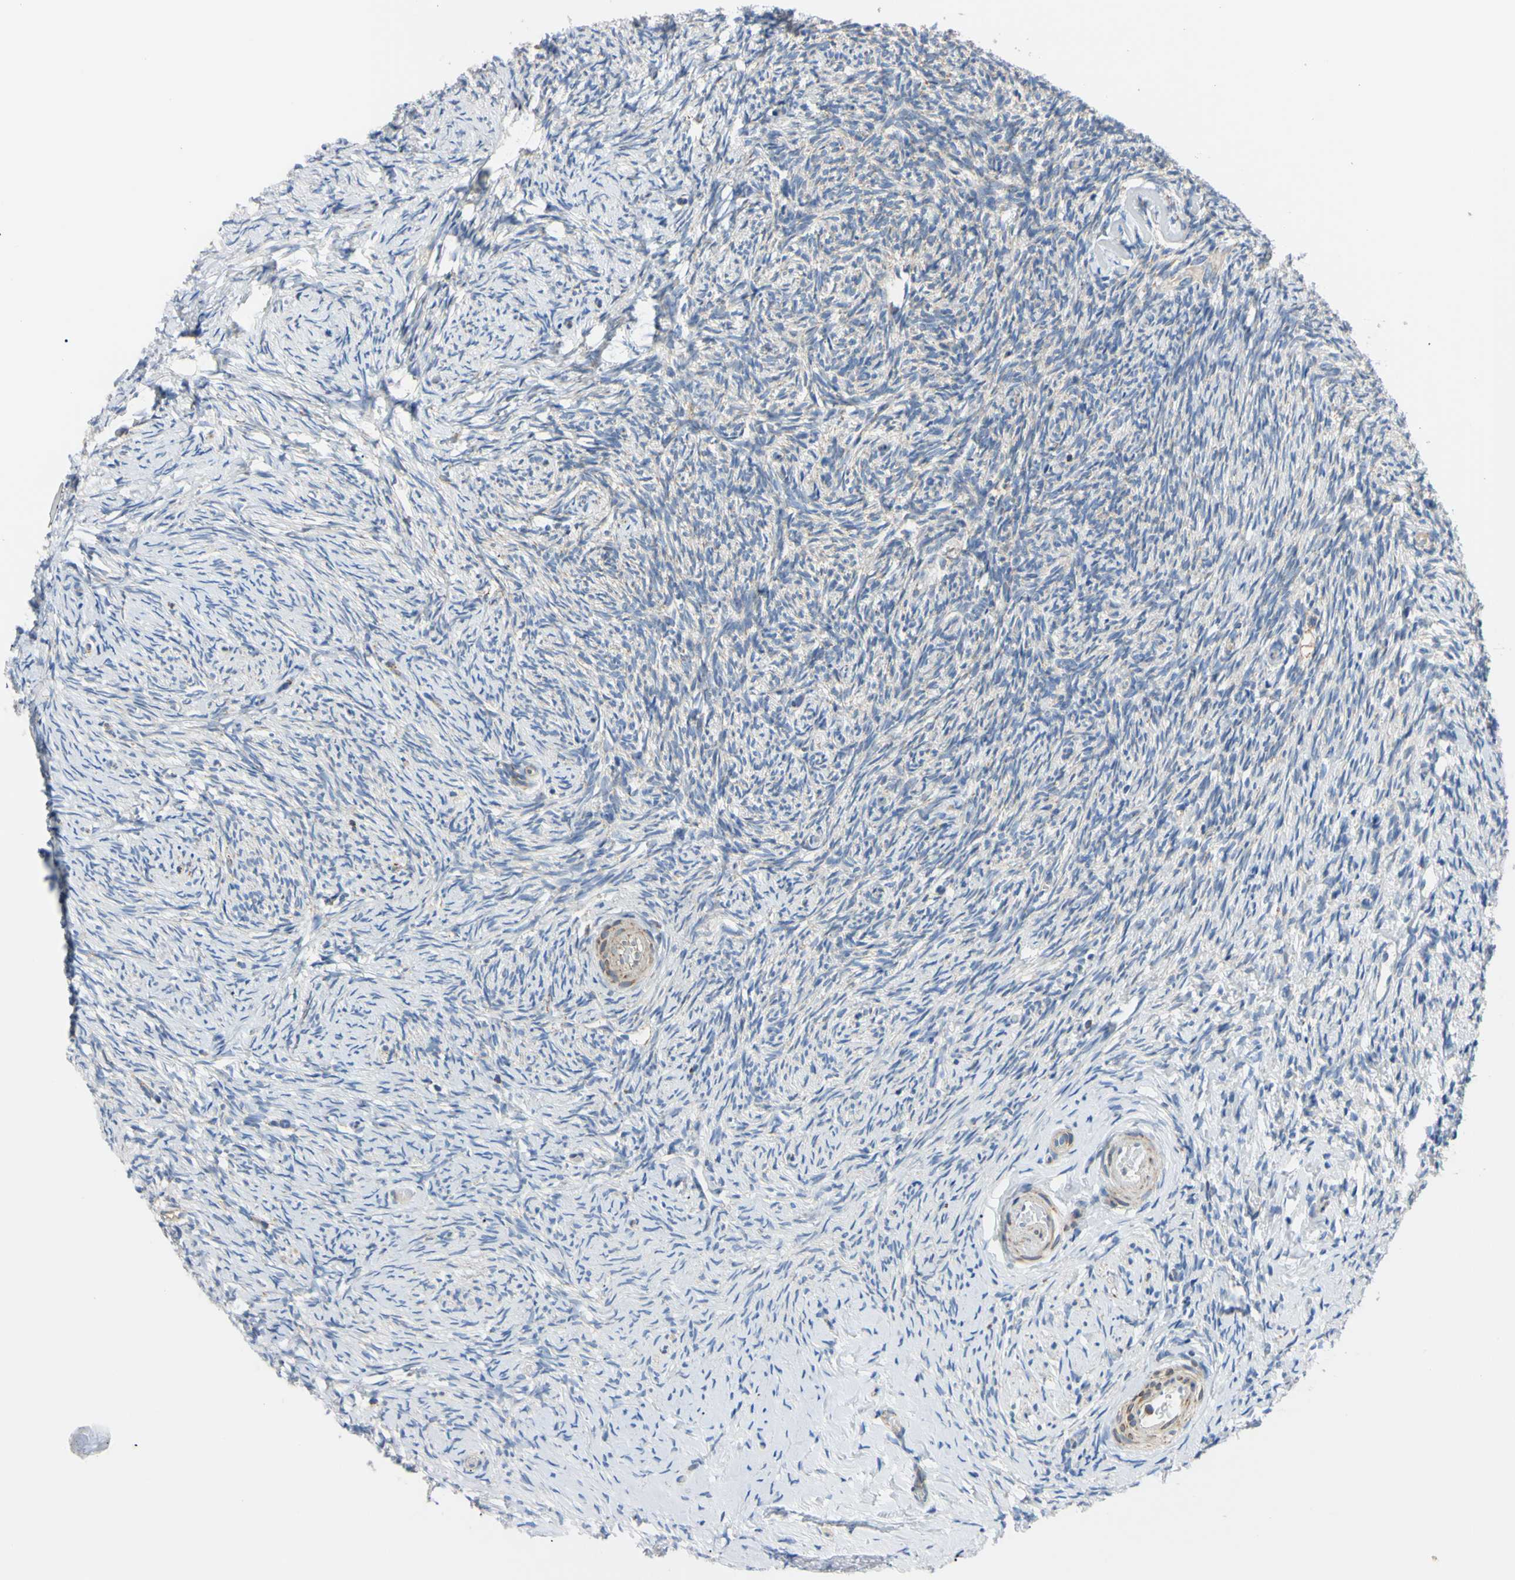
{"staining": {"intensity": "negative", "quantity": "none", "location": "none"}, "tissue": "ovary", "cell_type": "Ovarian stroma cells", "image_type": "normal", "snomed": [{"axis": "morphology", "description": "Normal tissue, NOS"}, {"axis": "topography", "description": "Ovary"}], "caption": "The image exhibits no significant staining in ovarian stroma cells of ovary. (DAB immunohistochemistry (IHC) with hematoxylin counter stain).", "gene": "CLPP", "patient": {"sex": "female", "age": 60}}